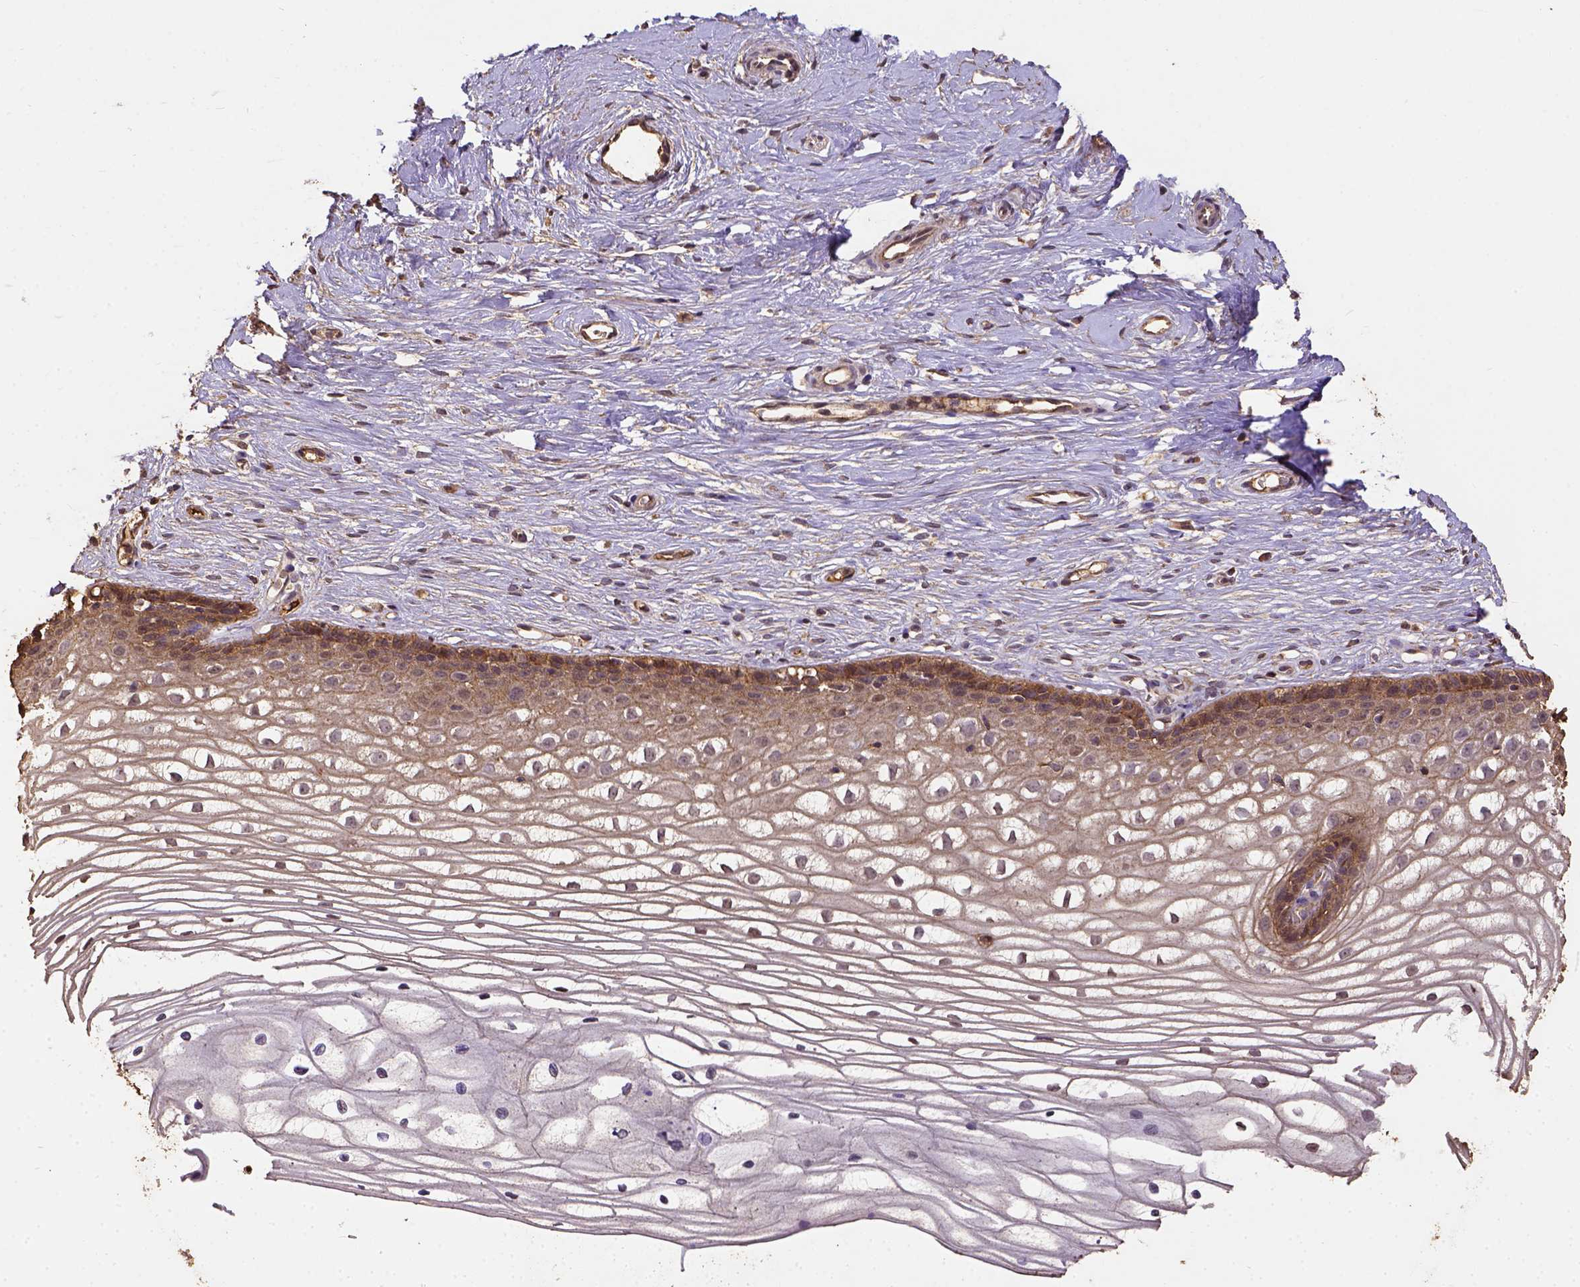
{"staining": {"intensity": "weak", "quantity": ">75%", "location": "cytoplasmic/membranous"}, "tissue": "cervix", "cell_type": "Glandular cells", "image_type": "normal", "snomed": [{"axis": "morphology", "description": "Normal tissue, NOS"}, {"axis": "topography", "description": "Cervix"}], "caption": "Immunohistochemistry photomicrograph of benign cervix: cervix stained using IHC shows low levels of weak protein expression localized specifically in the cytoplasmic/membranous of glandular cells, appearing as a cytoplasmic/membranous brown color.", "gene": "ATP1B3", "patient": {"sex": "female", "age": 40}}